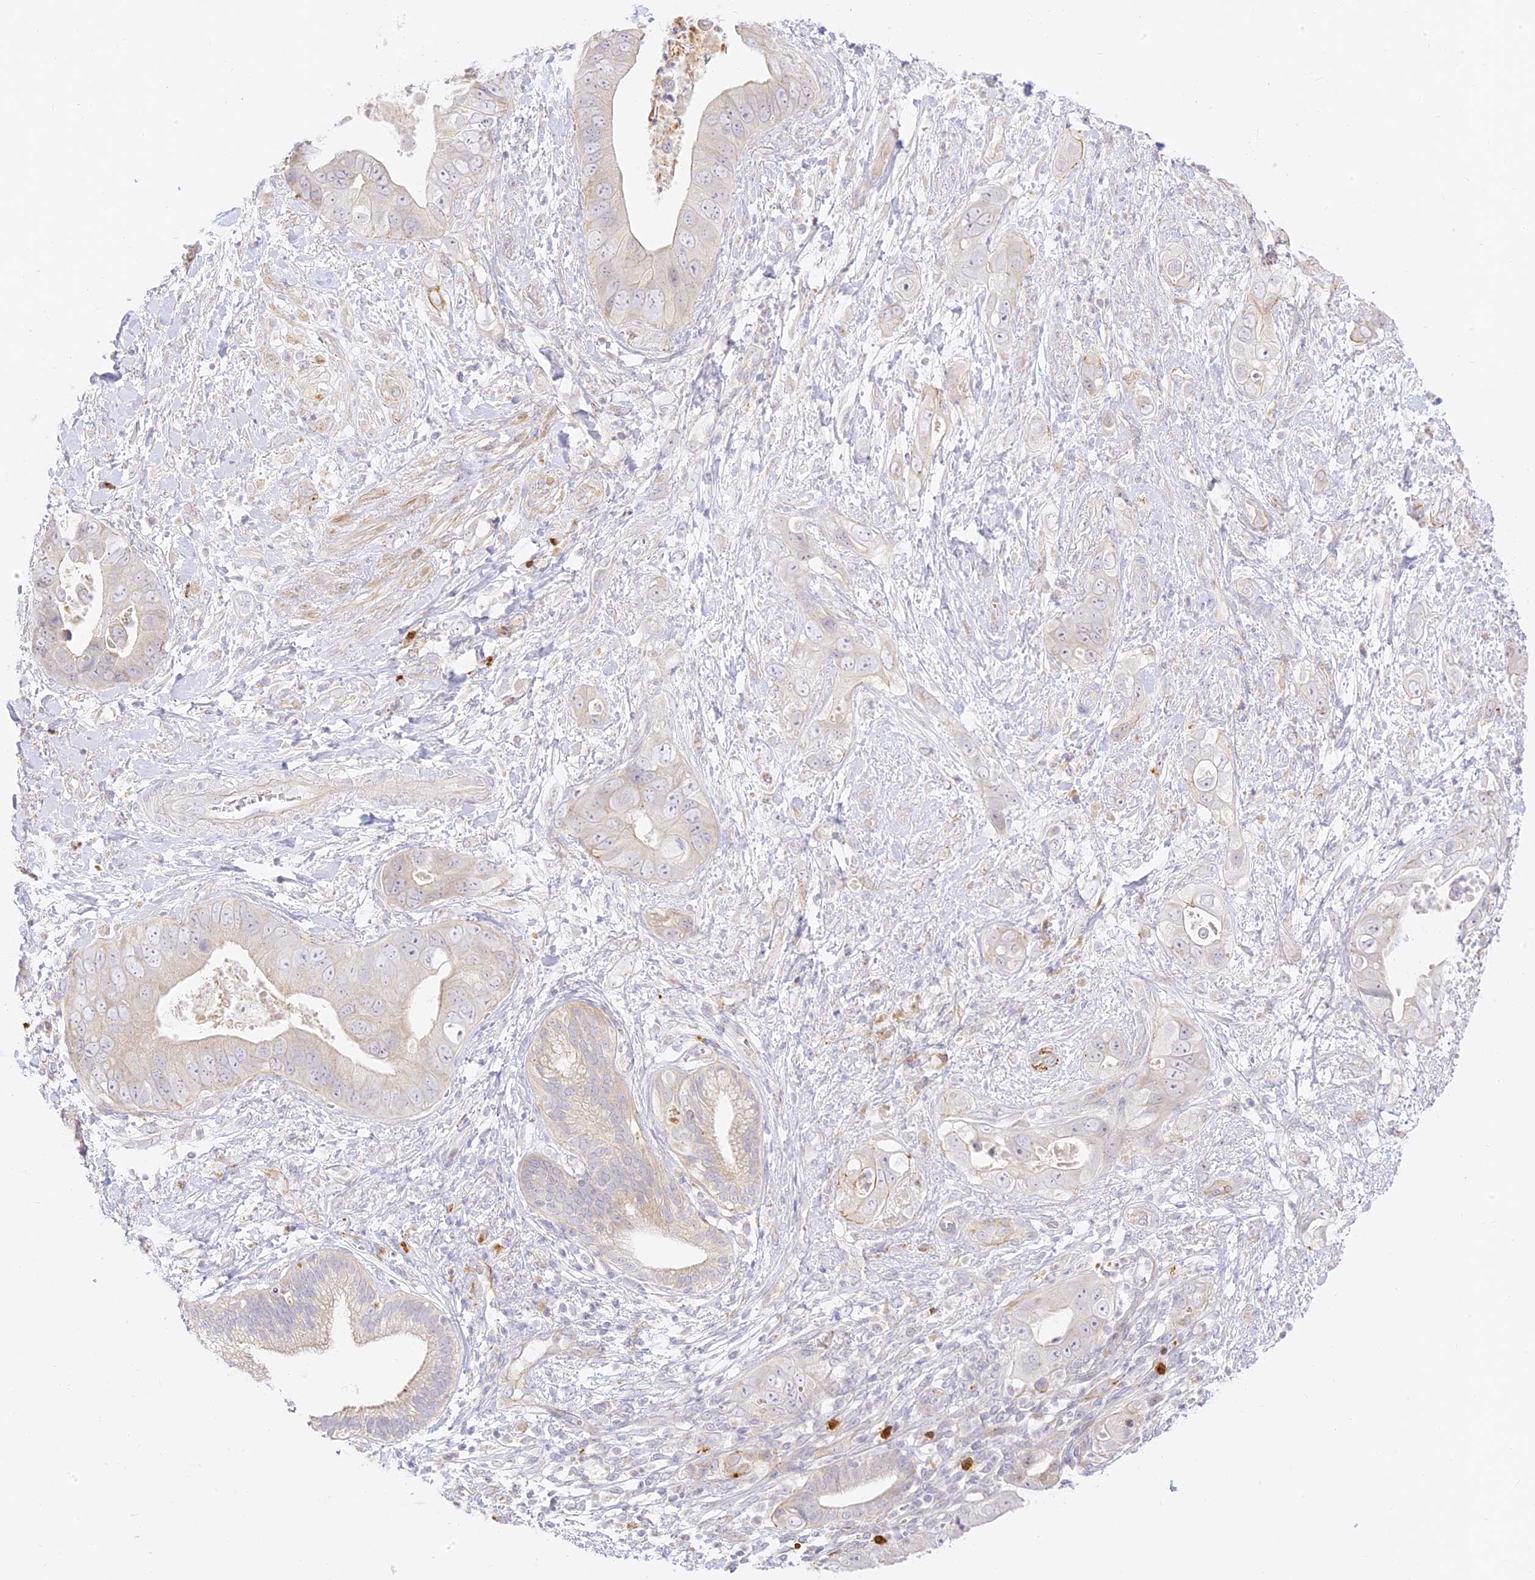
{"staining": {"intensity": "negative", "quantity": "none", "location": "none"}, "tissue": "pancreatic cancer", "cell_type": "Tumor cells", "image_type": "cancer", "snomed": [{"axis": "morphology", "description": "Adenocarcinoma, NOS"}, {"axis": "topography", "description": "Pancreas"}], "caption": "The histopathology image displays no significant staining in tumor cells of adenocarcinoma (pancreatic).", "gene": "LRRC15", "patient": {"sex": "female", "age": 78}}